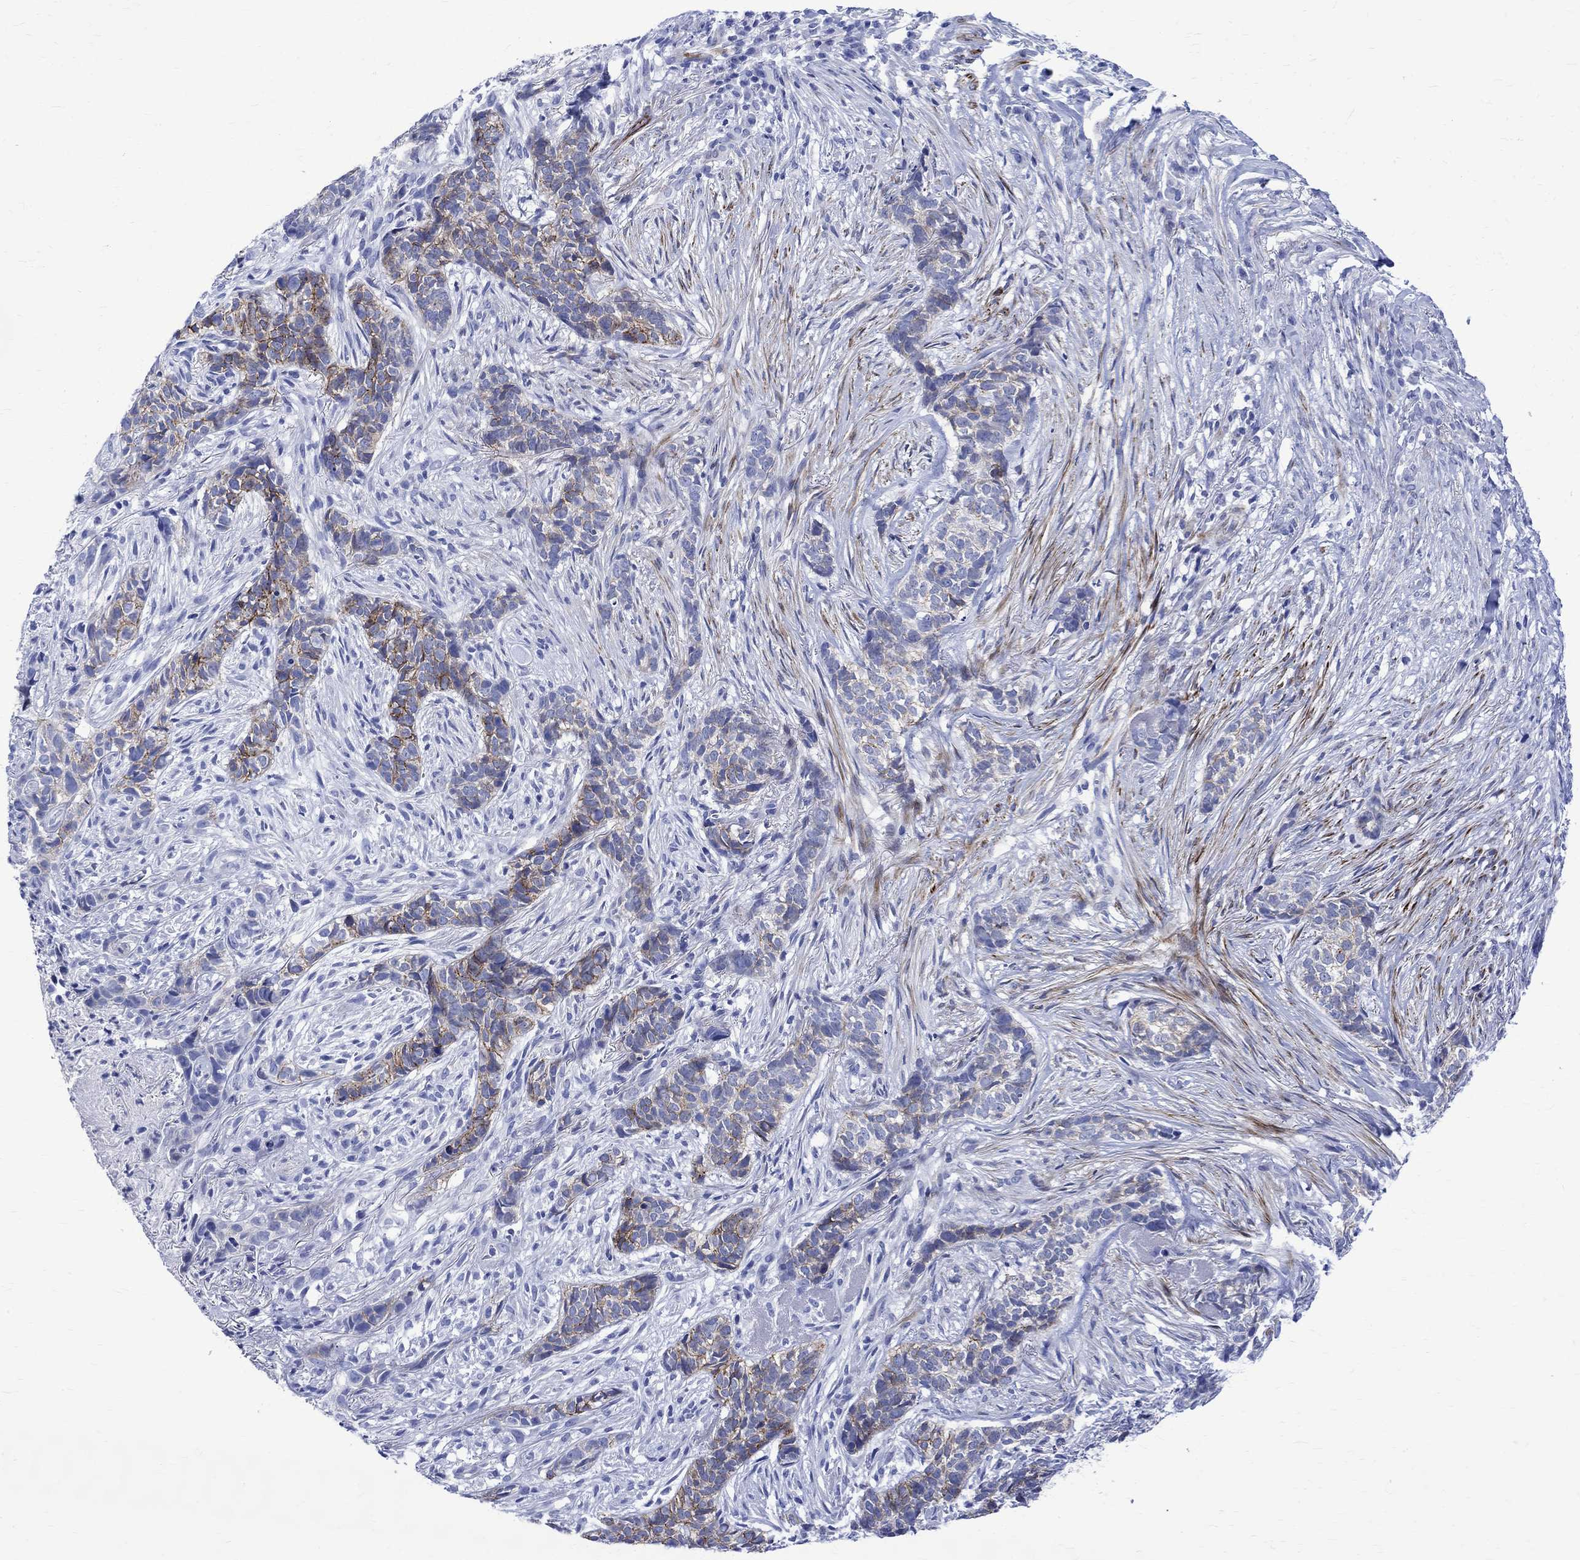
{"staining": {"intensity": "strong", "quantity": "25%-75%", "location": "cytoplasmic/membranous"}, "tissue": "skin cancer", "cell_type": "Tumor cells", "image_type": "cancer", "snomed": [{"axis": "morphology", "description": "Basal cell carcinoma"}, {"axis": "topography", "description": "Skin"}], "caption": "Immunohistochemical staining of human skin cancer (basal cell carcinoma) displays high levels of strong cytoplasmic/membranous protein positivity in about 25%-75% of tumor cells.", "gene": "PARVB", "patient": {"sex": "female", "age": 69}}